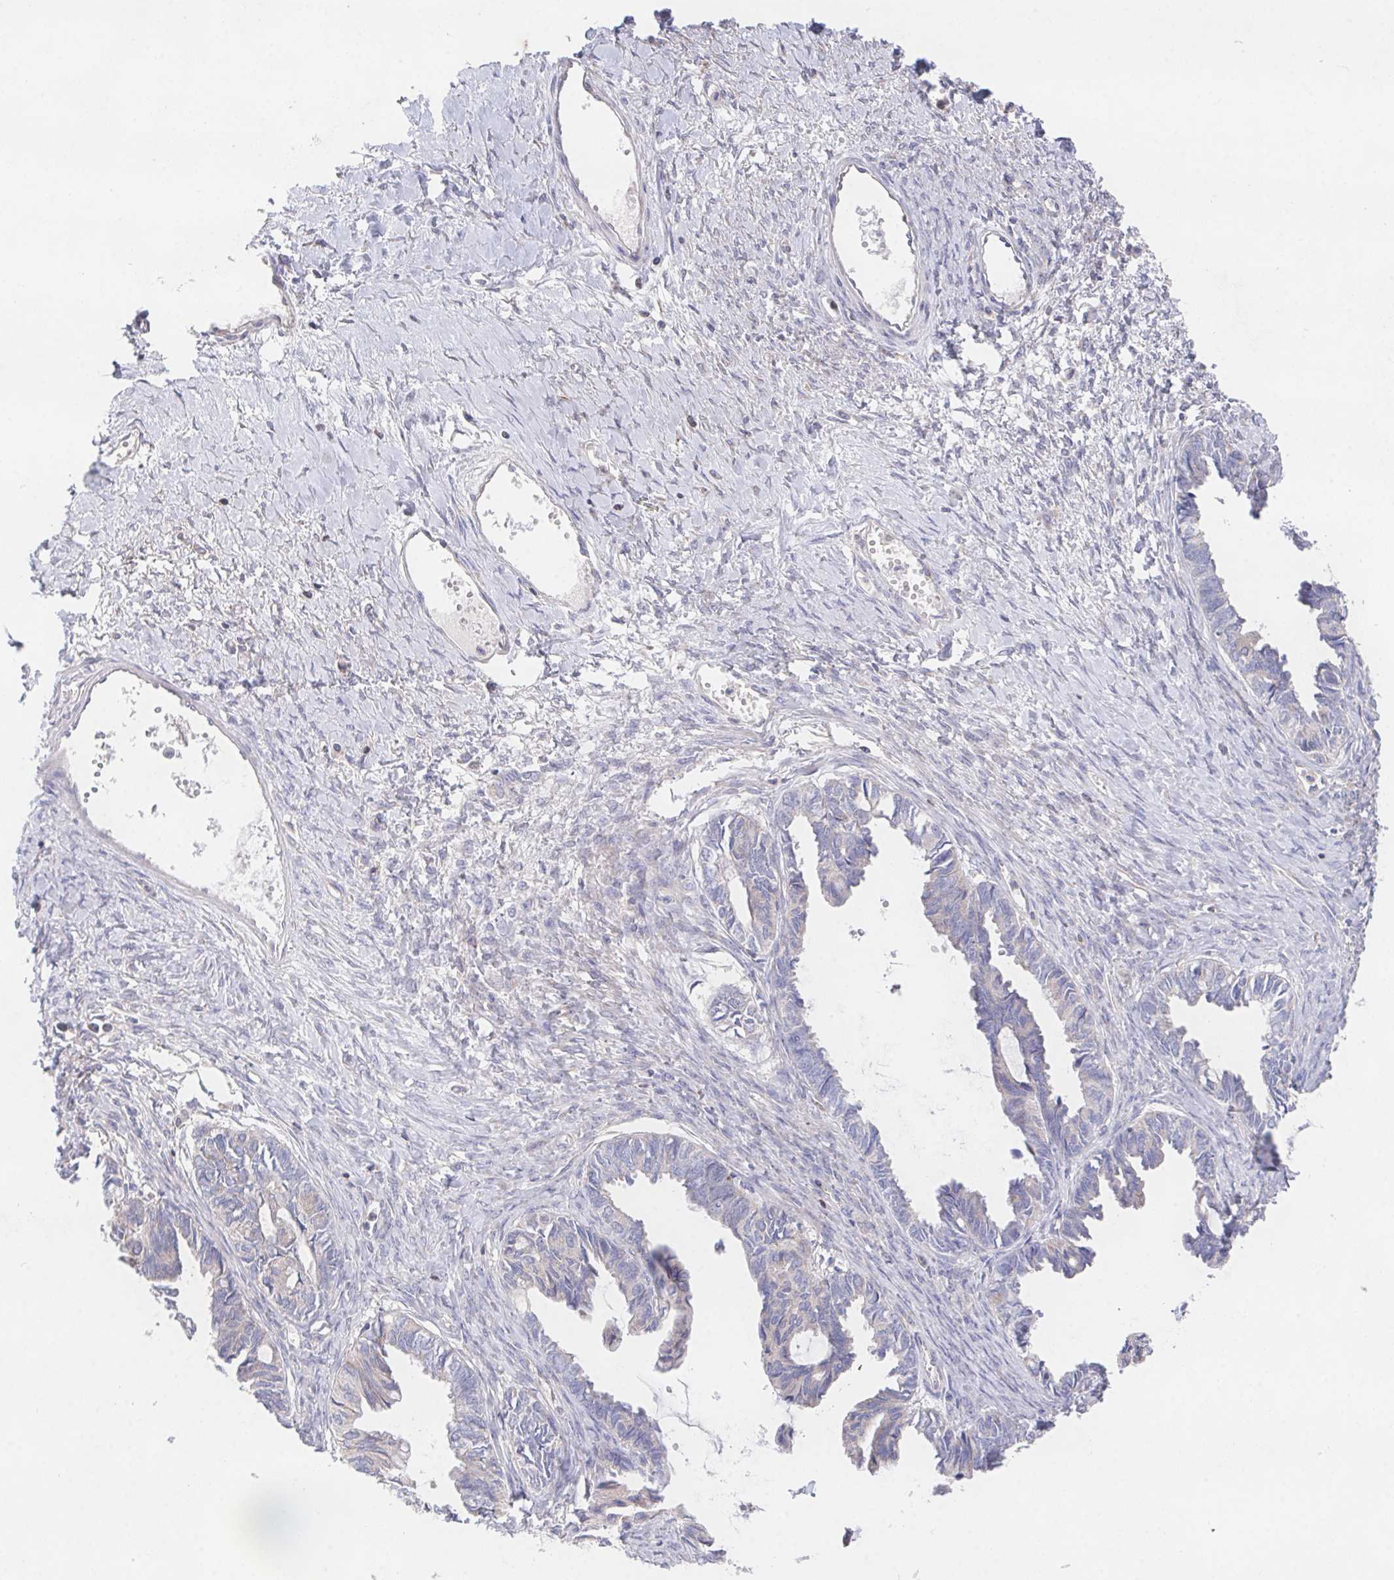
{"staining": {"intensity": "negative", "quantity": "none", "location": "none"}, "tissue": "ovarian cancer", "cell_type": "Tumor cells", "image_type": "cancer", "snomed": [{"axis": "morphology", "description": "Cystadenocarcinoma, mucinous, NOS"}, {"axis": "topography", "description": "Ovary"}], "caption": "High power microscopy histopathology image of an immunohistochemistry (IHC) photomicrograph of mucinous cystadenocarcinoma (ovarian), revealing no significant expression in tumor cells.", "gene": "FAM241A", "patient": {"sex": "female", "age": 61}}